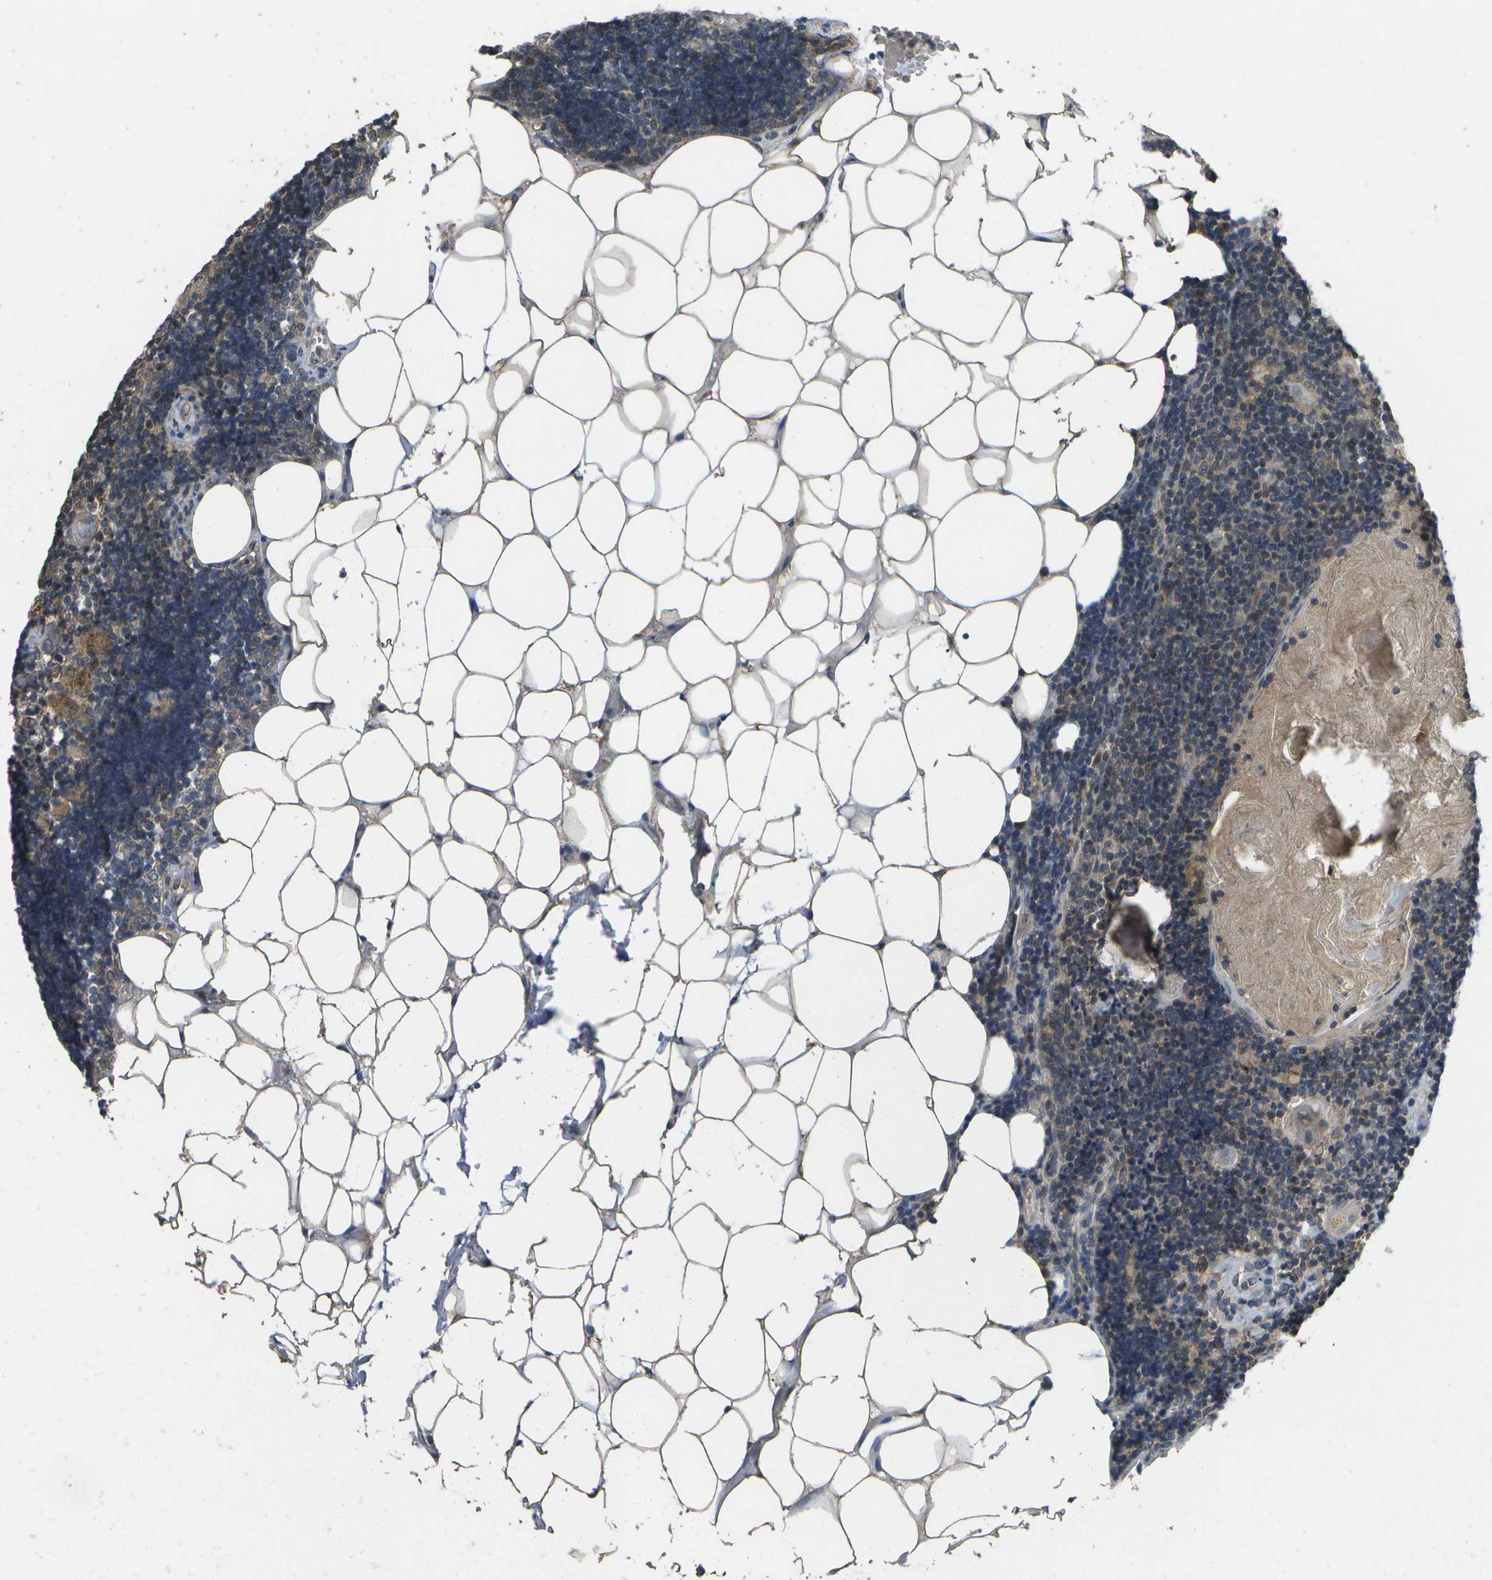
{"staining": {"intensity": "moderate", "quantity": "25%-75%", "location": "cytoplasmic/membranous"}, "tissue": "lymph node", "cell_type": "Germinal center cells", "image_type": "normal", "snomed": [{"axis": "morphology", "description": "Normal tissue, NOS"}, {"axis": "topography", "description": "Lymph node"}], "caption": "Immunohistochemistry (IHC) staining of benign lymph node, which exhibits medium levels of moderate cytoplasmic/membranous positivity in about 25%-75% of germinal center cells indicating moderate cytoplasmic/membranous protein staining. The staining was performed using DAB (brown) for protein detection and nuclei were counterstained in hematoxylin (blue).", "gene": "ALAS1", "patient": {"sex": "male", "age": 63}}